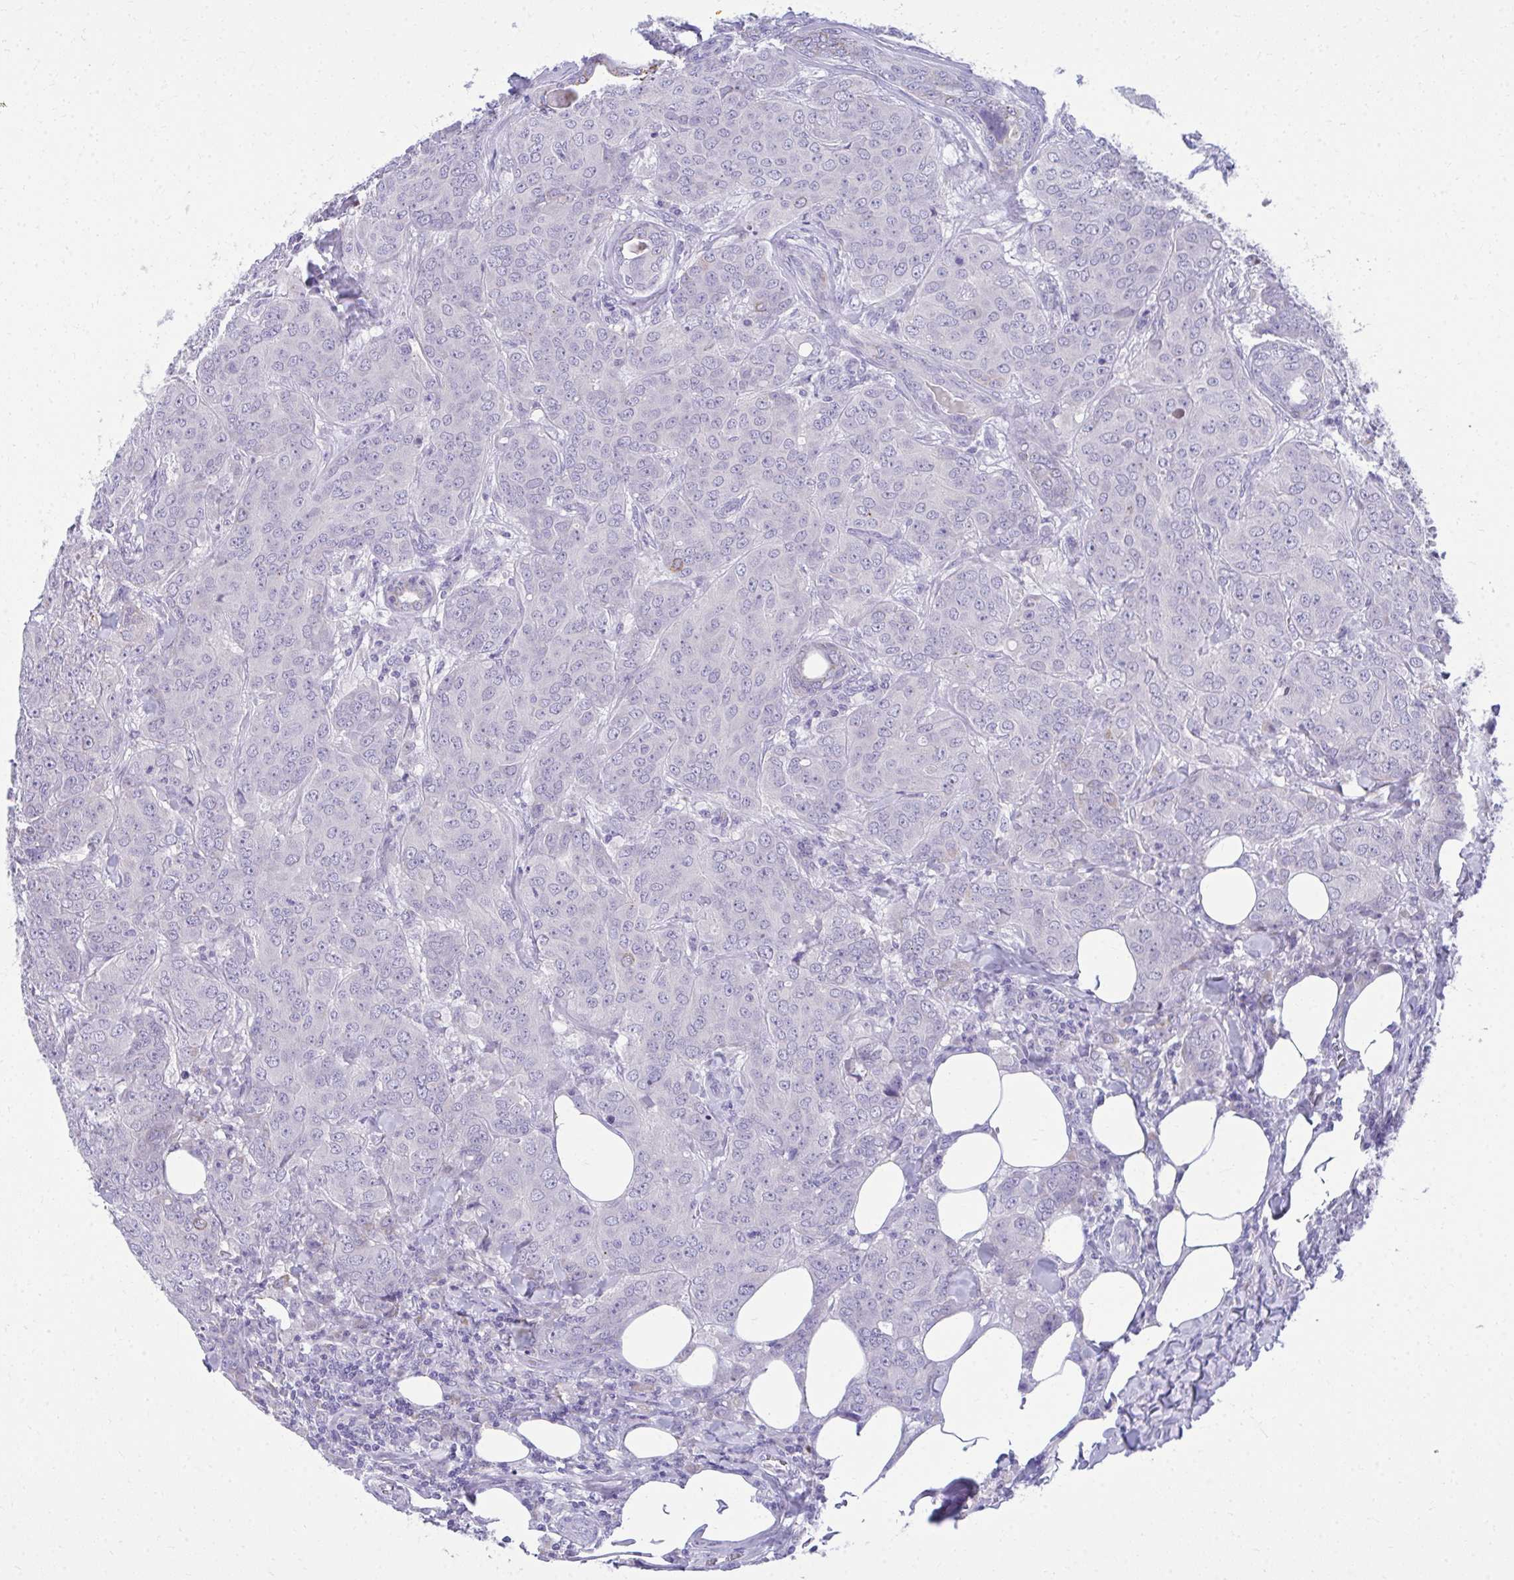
{"staining": {"intensity": "negative", "quantity": "none", "location": "none"}, "tissue": "breast cancer", "cell_type": "Tumor cells", "image_type": "cancer", "snomed": [{"axis": "morphology", "description": "Duct carcinoma"}, {"axis": "topography", "description": "Breast"}], "caption": "A micrograph of human breast invasive ductal carcinoma is negative for staining in tumor cells. (Stains: DAB (3,3'-diaminobenzidine) immunohistochemistry with hematoxylin counter stain, Microscopy: brightfield microscopy at high magnification).", "gene": "AIG1", "patient": {"sex": "female", "age": 43}}